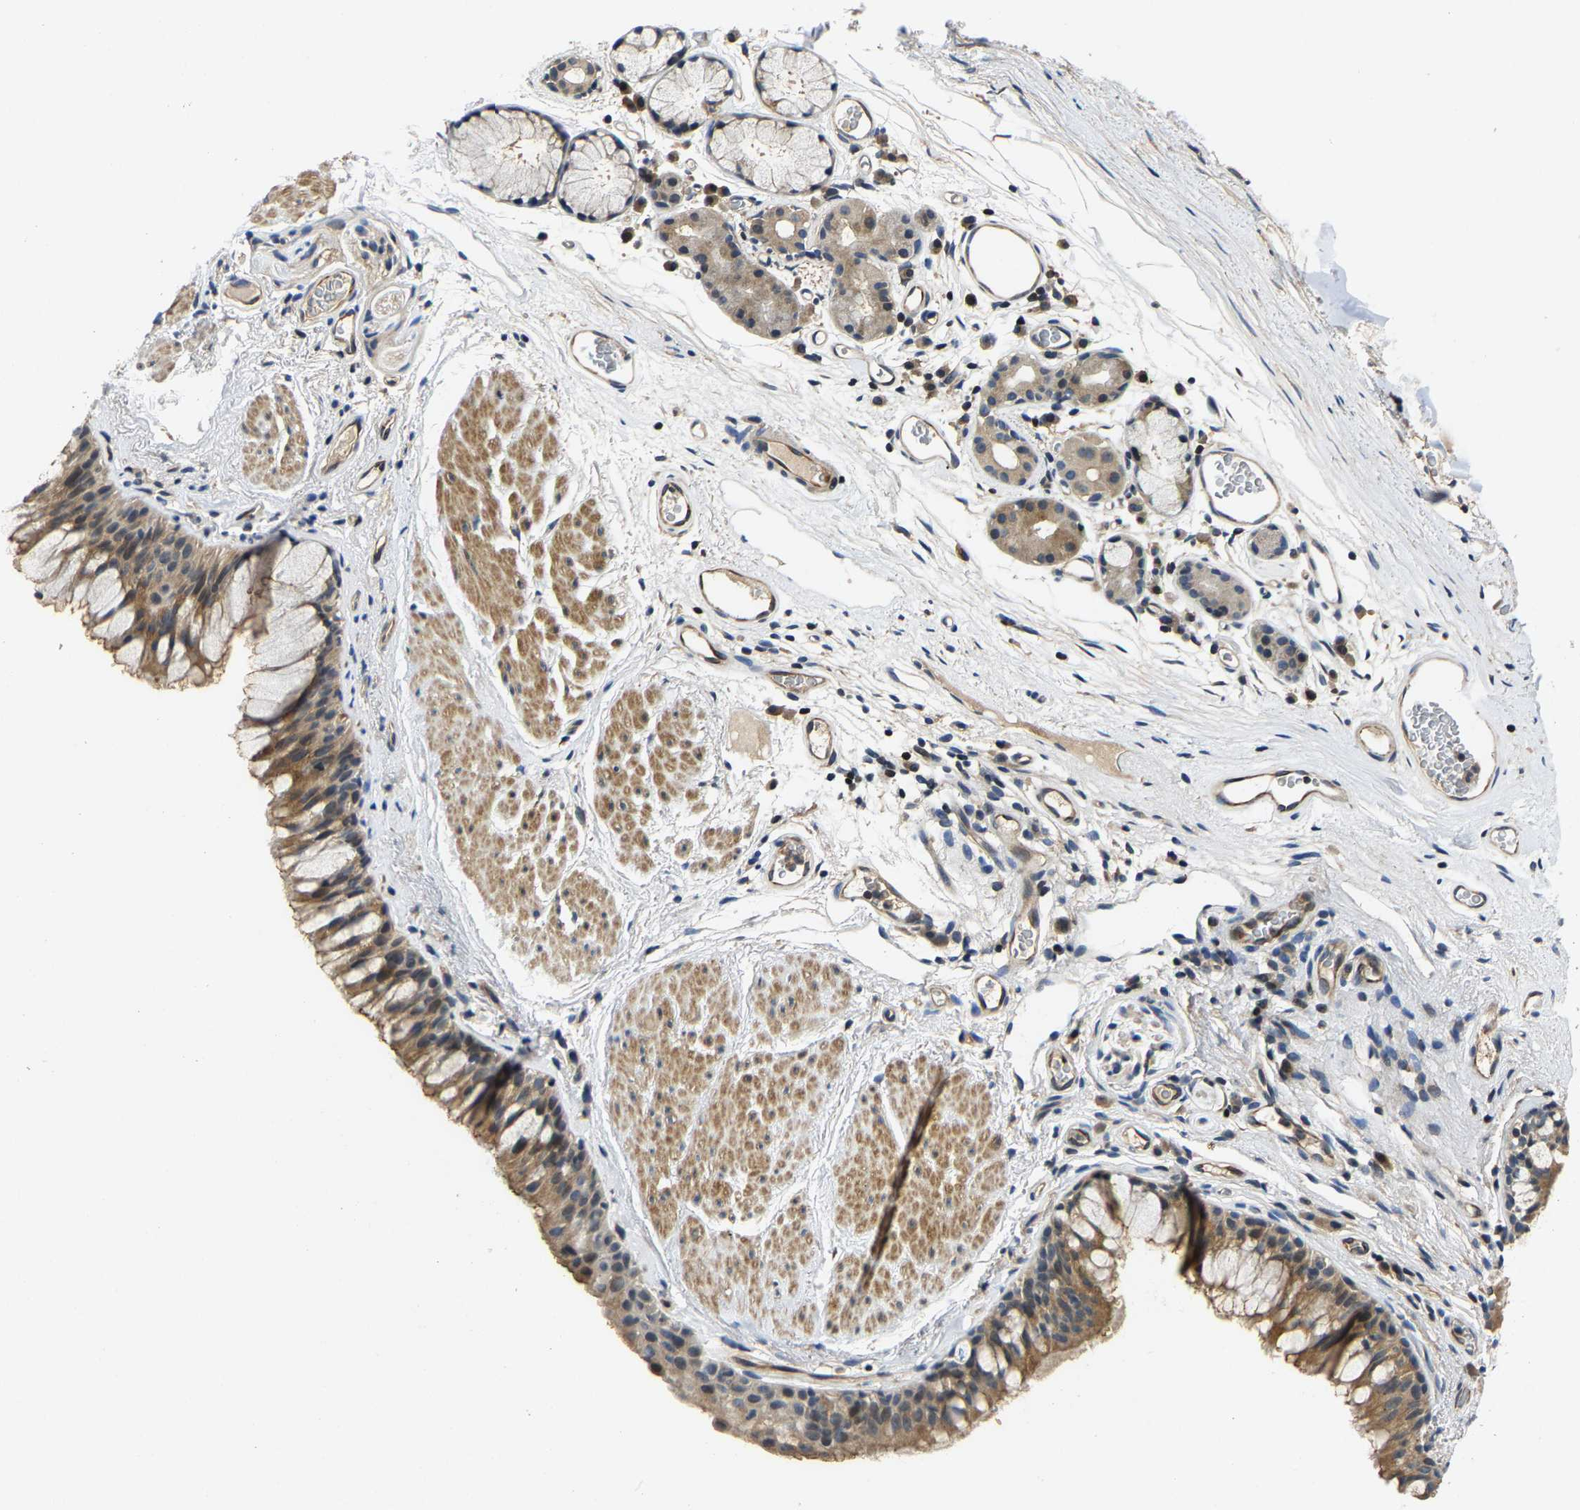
{"staining": {"intensity": "moderate", "quantity": ">75%", "location": "cytoplasmic/membranous"}, "tissue": "bronchus", "cell_type": "Respiratory epithelial cells", "image_type": "normal", "snomed": [{"axis": "morphology", "description": "Normal tissue, NOS"}, {"axis": "topography", "description": "Cartilage tissue"}, {"axis": "topography", "description": "Bronchus"}], "caption": "DAB (3,3'-diaminobenzidine) immunohistochemical staining of normal bronchus reveals moderate cytoplasmic/membranous protein positivity in approximately >75% of respiratory epithelial cells. The protein is shown in brown color, while the nuclei are stained blue.", "gene": "AGBL3", "patient": {"sex": "female", "age": 53}}